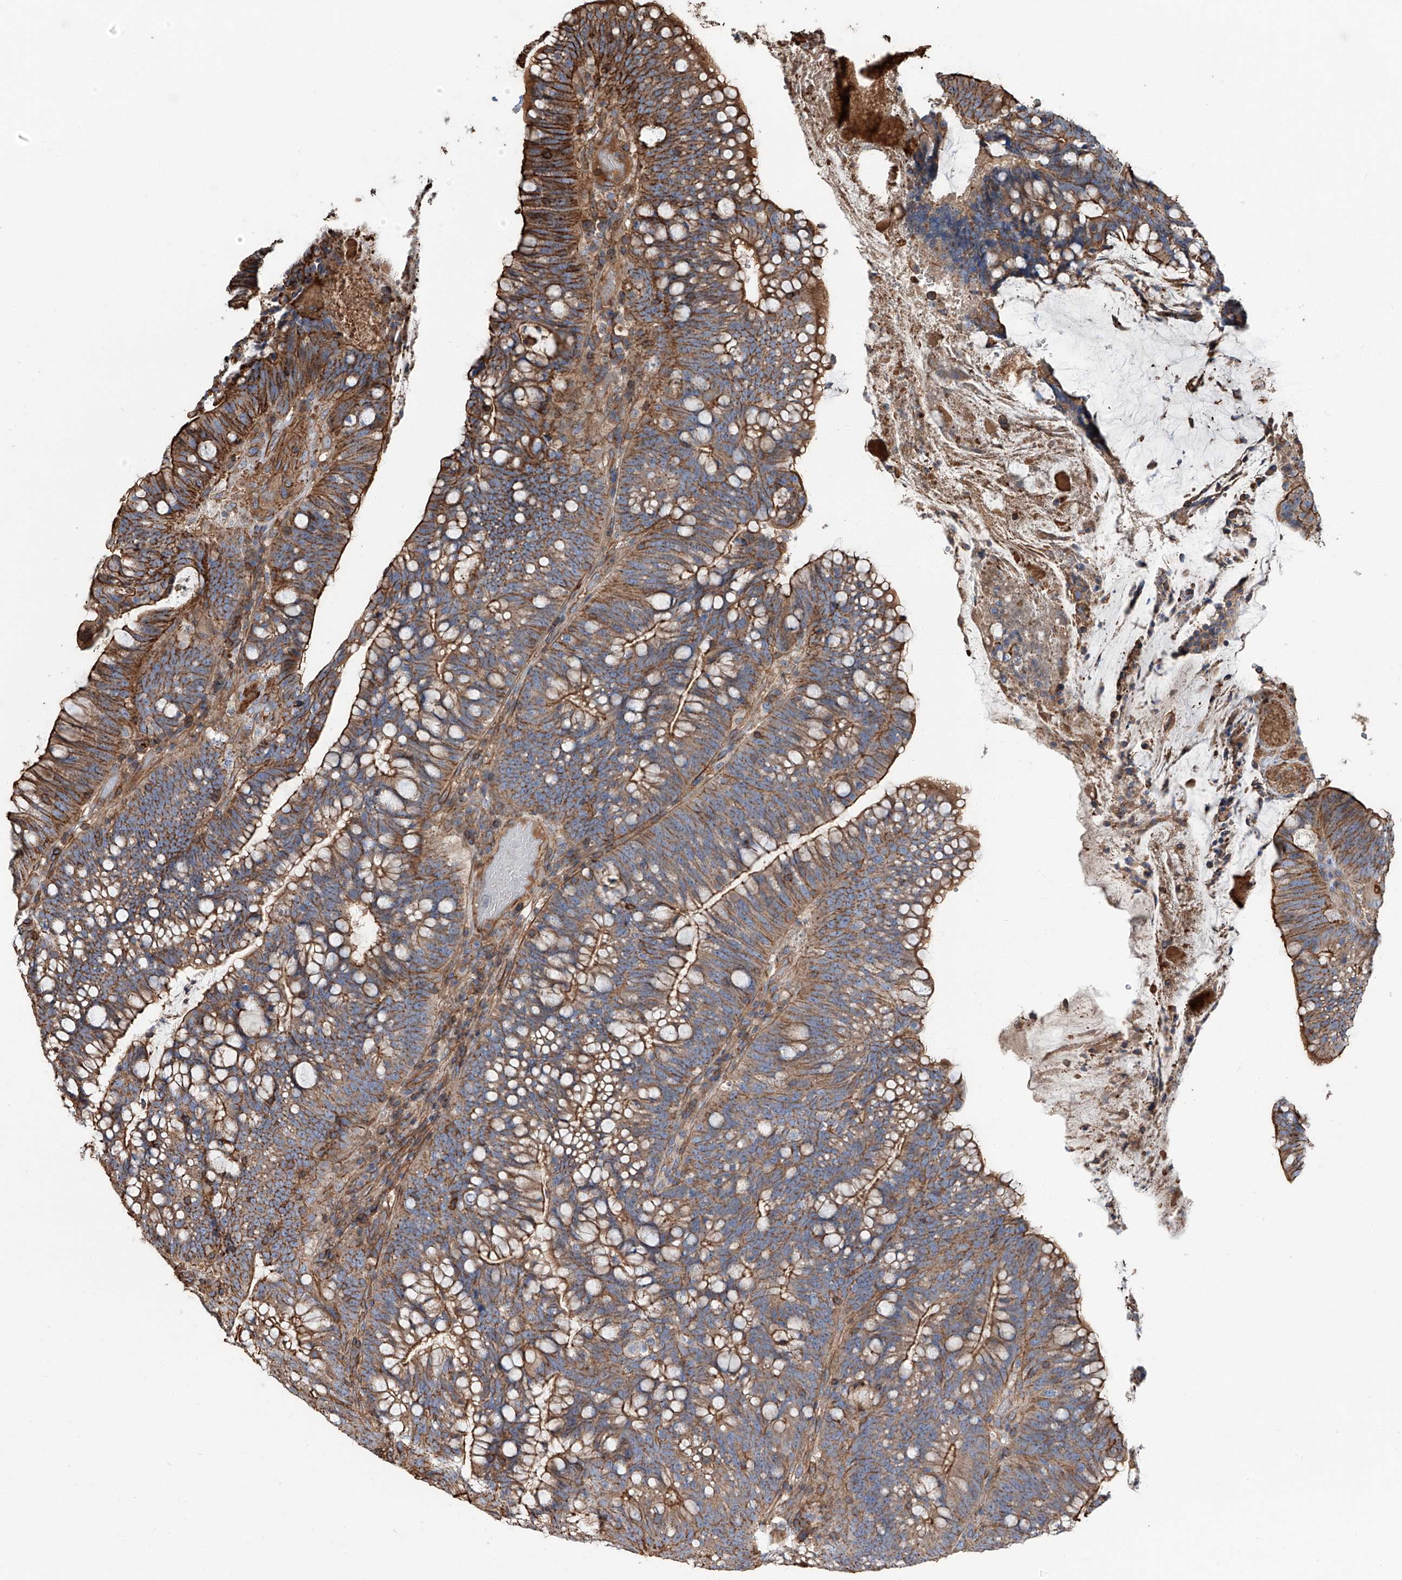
{"staining": {"intensity": "moderate", "quantity": ">75%", "location": "cytoplasmic/membranous"}, "tissue": "colorectal cancer", "cell_type": "Tumor cells", "image_type": "cancer", "snomed": [{"axis": "morphology", "description": "Adenocarcinoma, NOS"}, {"axis": "topography", "description": "Colon"}], "caption": "Tumor cells reveal moderate cytoplasmic/membranous expression in about >75% of cells in colorectal adenocarcinoma.", "gene": "PIEZO2", "patient": {"sex": "female", "age": 66}}